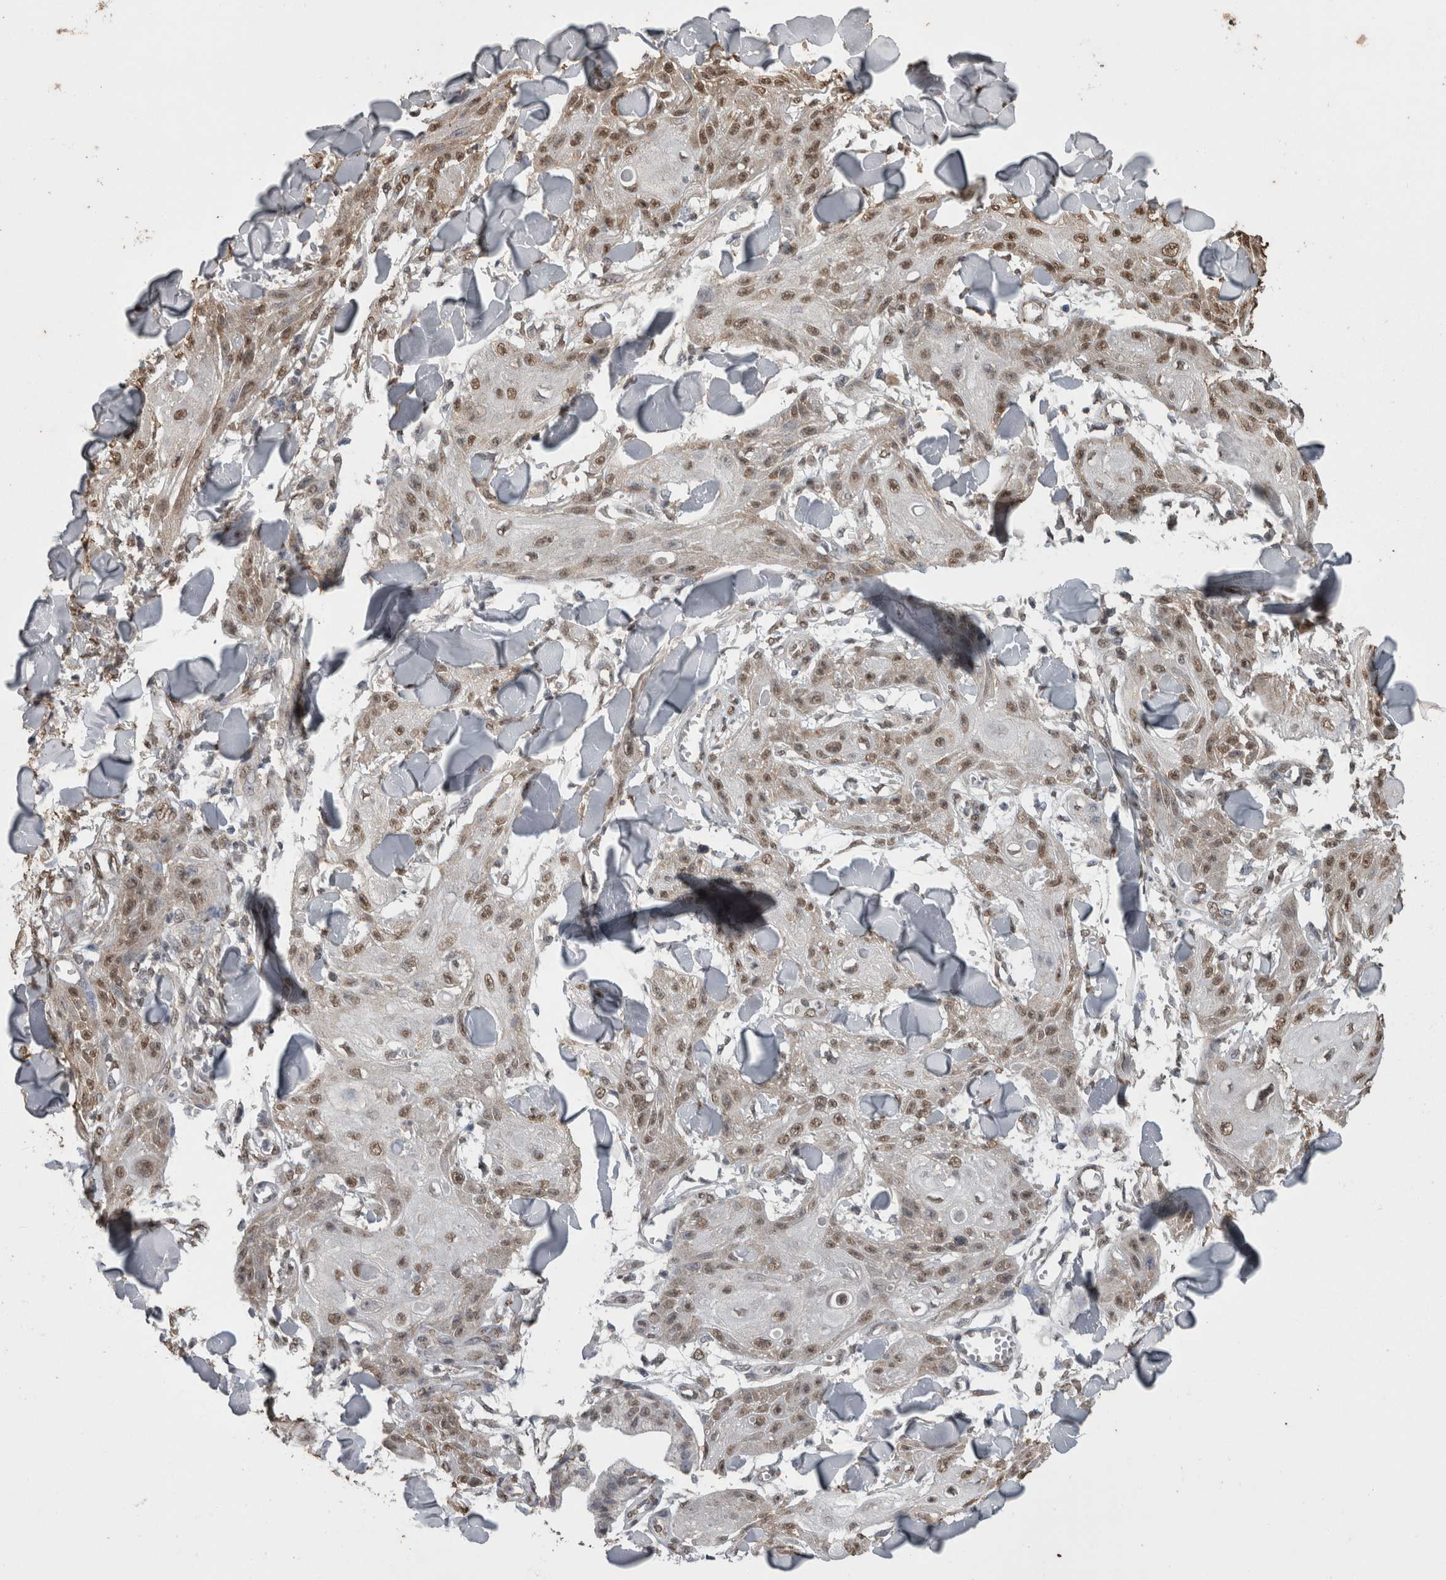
{"staining": {"intensity": "weak", "quantity": ">75%", "location": "nuclear"}, "tissue": "skin cancer", "cell_type": "Tumor cells", "image_type": "cancer", "snomed": [{"axis": "morphology", "description": "Squamous cell carcinoma, NOS"}, {"axis": "topography", "description": "Skin"}], "caption": "Immunohistochemical staining of skin squamous cell carcinoma demonstrates low levels of weak nuclear protein positivity in about >75% of tumor cells.", "gene": "SMAD7", "patient": {"sex": "male", "age": 74}}